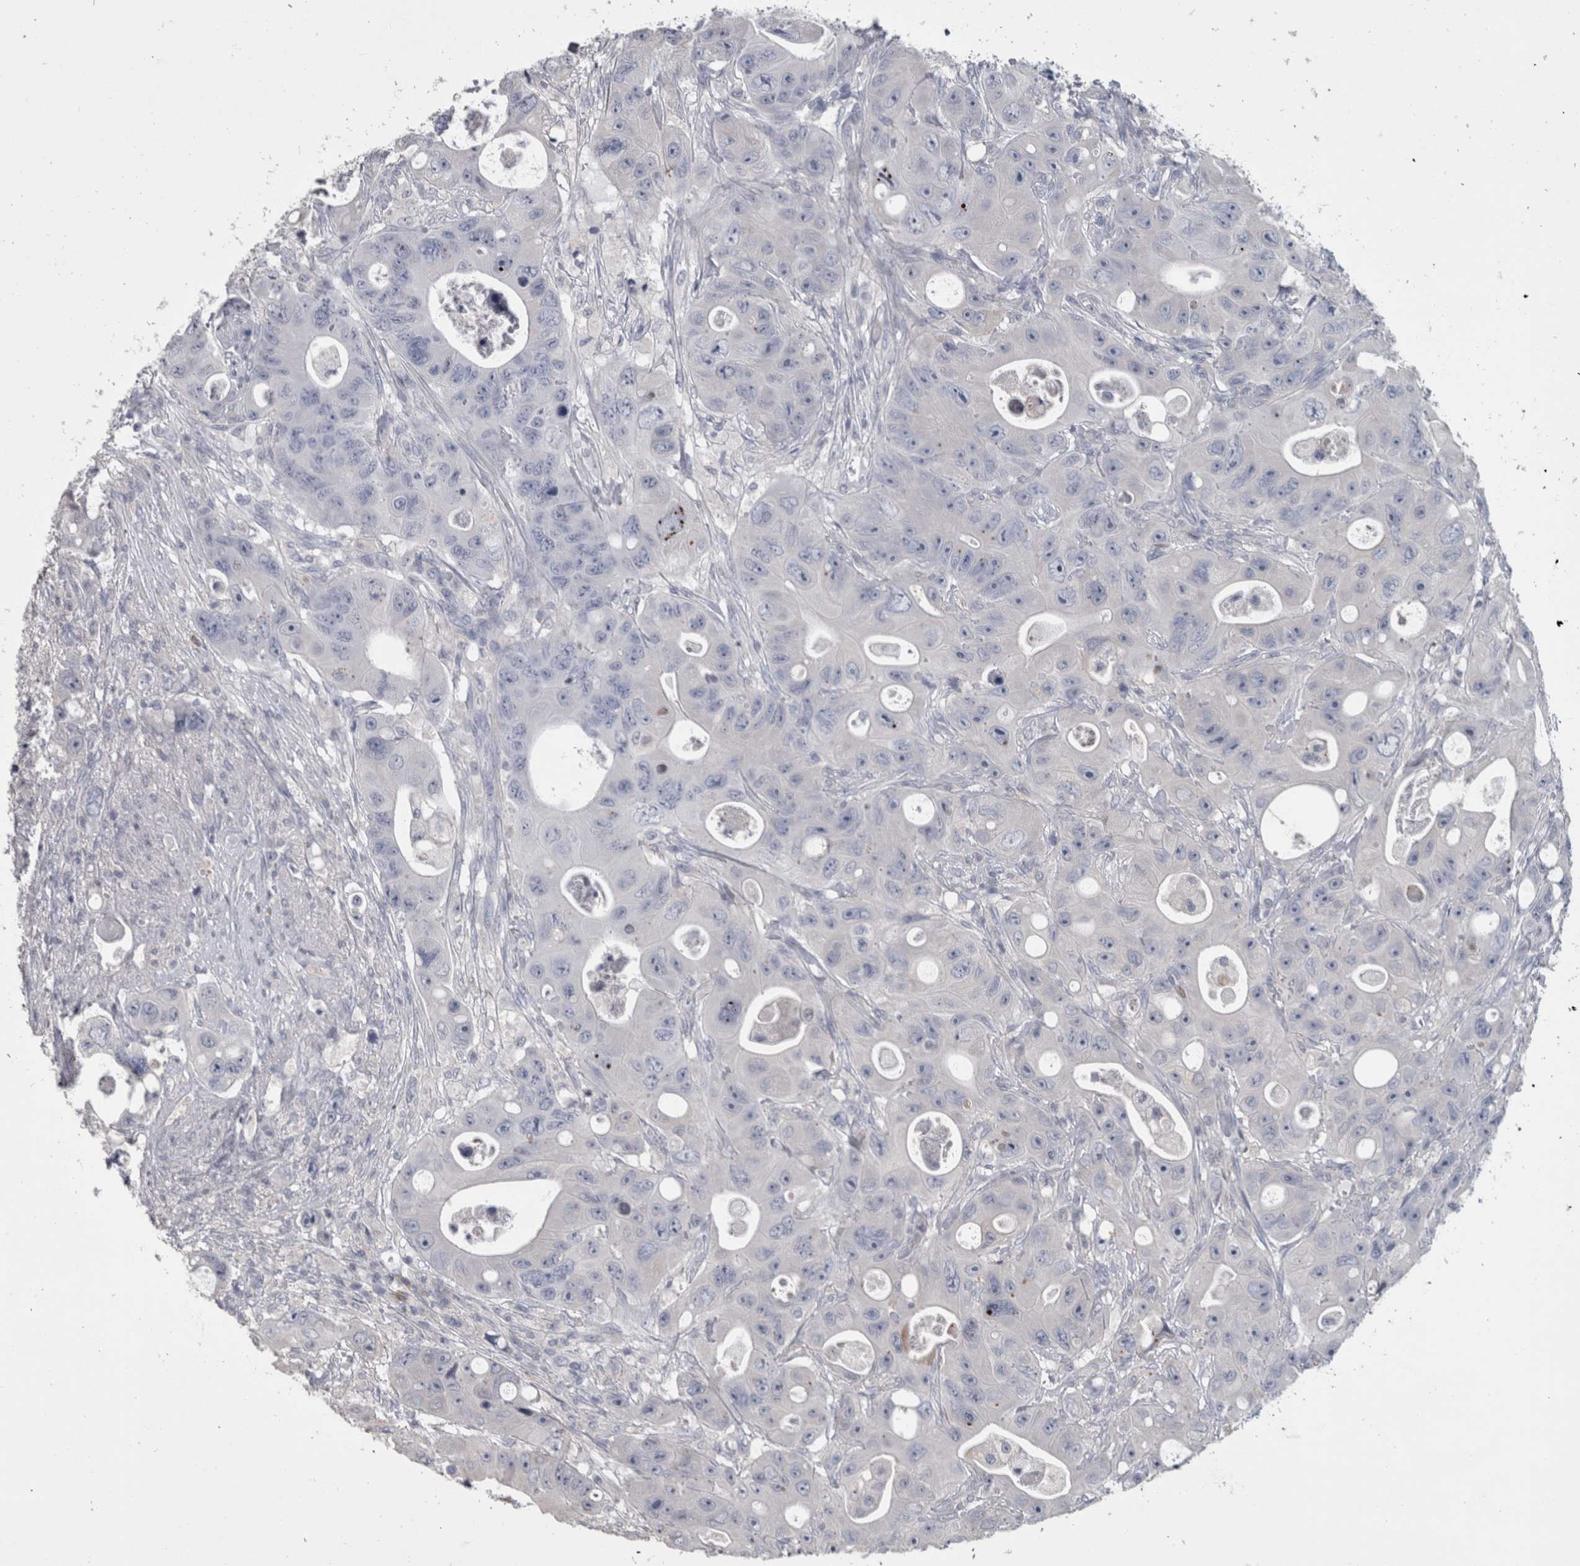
{"staining": {"intensity": "negative", "quantity": "none", "location": "none"}, "tissue": "colorectal cancer", "cell_type": "Tumor cells", "image_type": "cancer", "snomed": [{"axis": "morphology", "description": "Adenocarcinoma, NOS"}, {"axis": "topography", "description": "Colon"}], "caption": "This is an IHC histopathology image of human colorectal cancer (adenocarcinoma). There is no staining in tumor cells.", "gene": "IL33", "patient": {"sex": "female", "age": 46}}